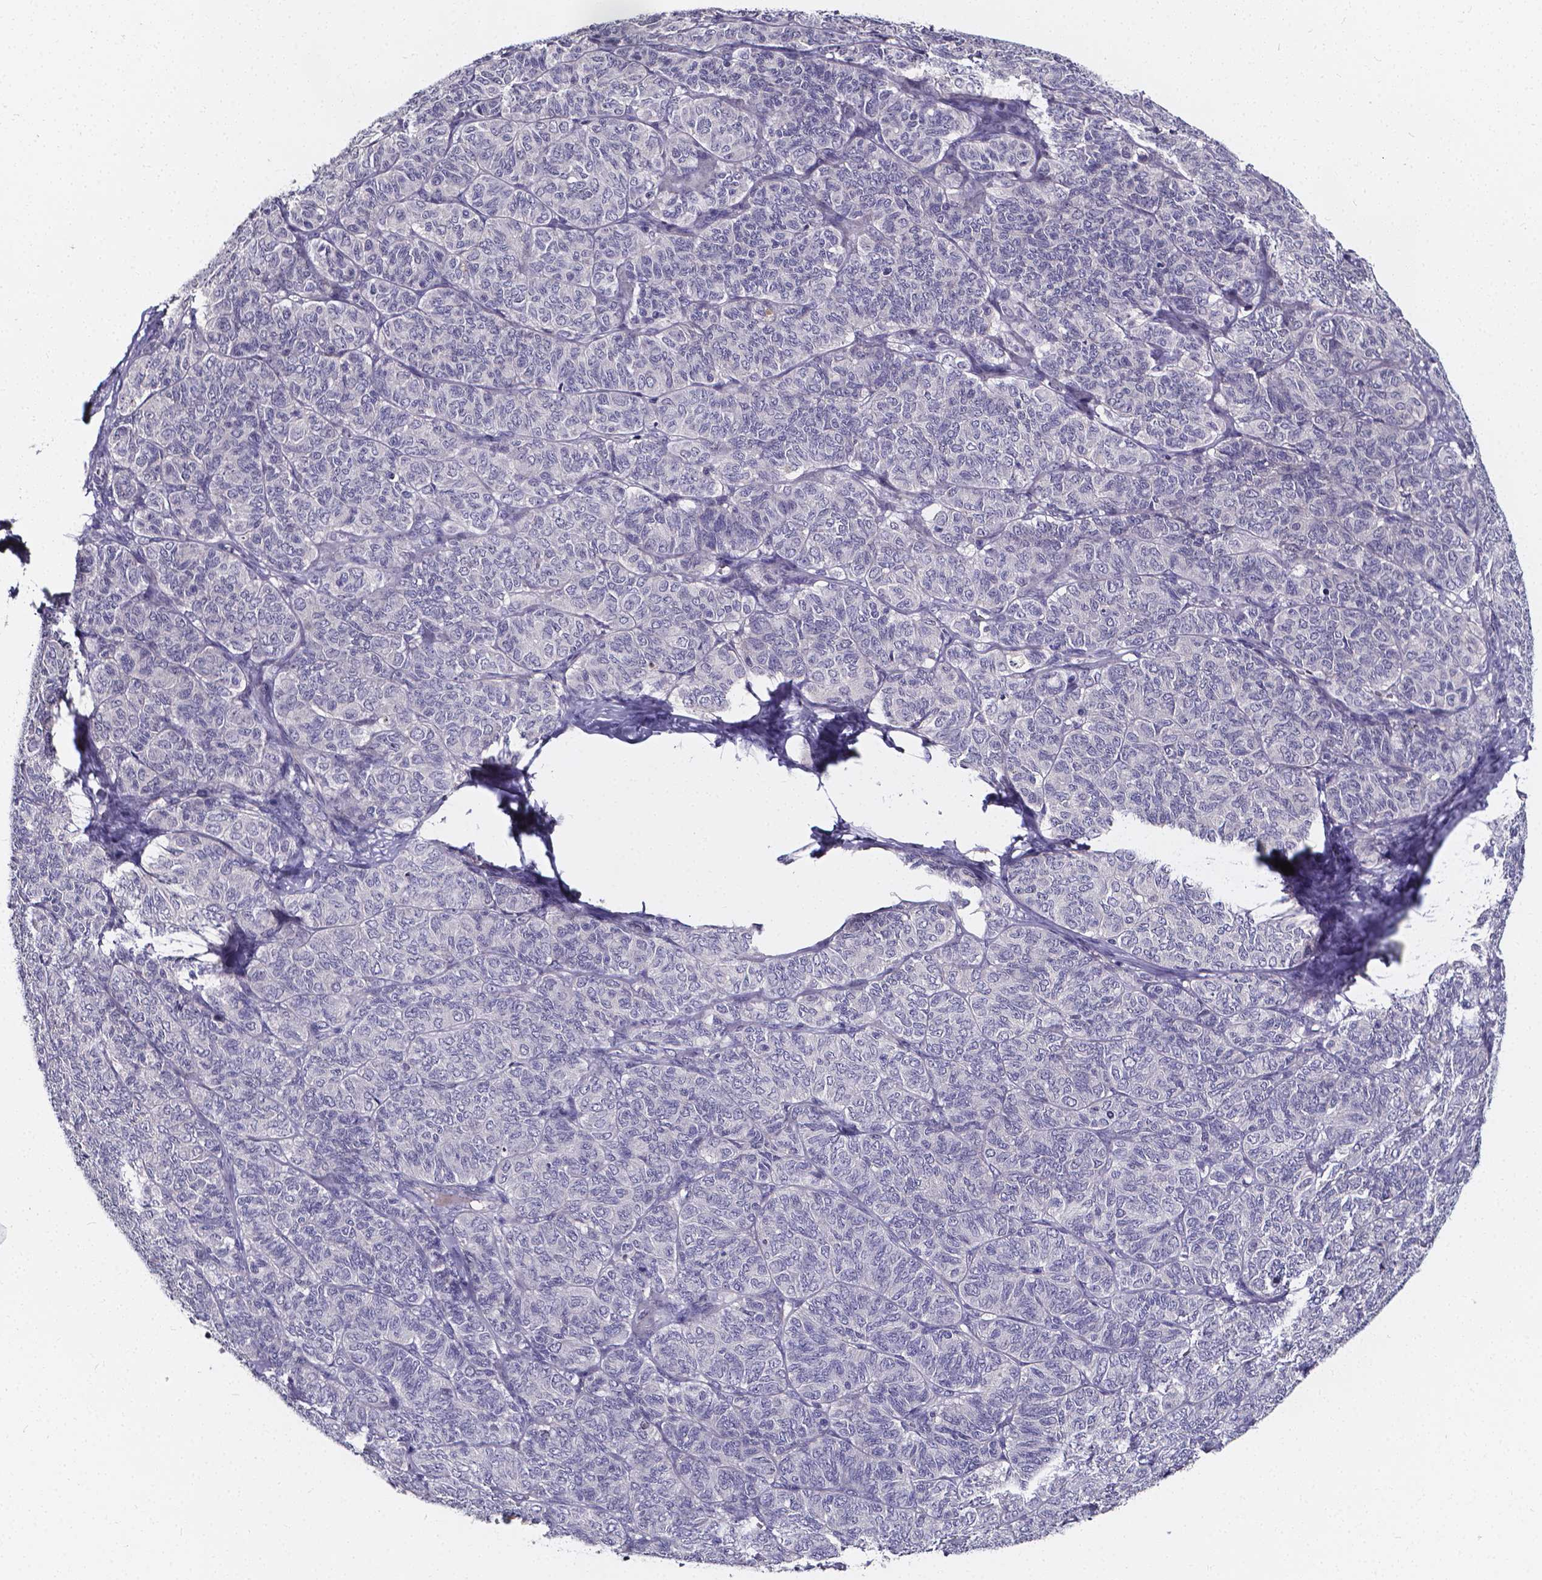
{"staining": {"intensity": "negative", "quantity": "none", "location": "none"}, "tissue": "ovarian cancer", "cell_type": "Tumor cells", "image_type": "cancer", "snomed": [{"axis": "morphology", "description": "Carcinoma, endometroid"}, {"axis": "topography", "description": "Ovary"}], "caption": "DAB (3,3'-diaminobenzidine) immunohistochemical staining of endometroid carcinoma (ovarian) exhibits no significant positivity in tumor cells.", "gene": "CACNG8", "patient": {"sex": "female", "age": 80}}